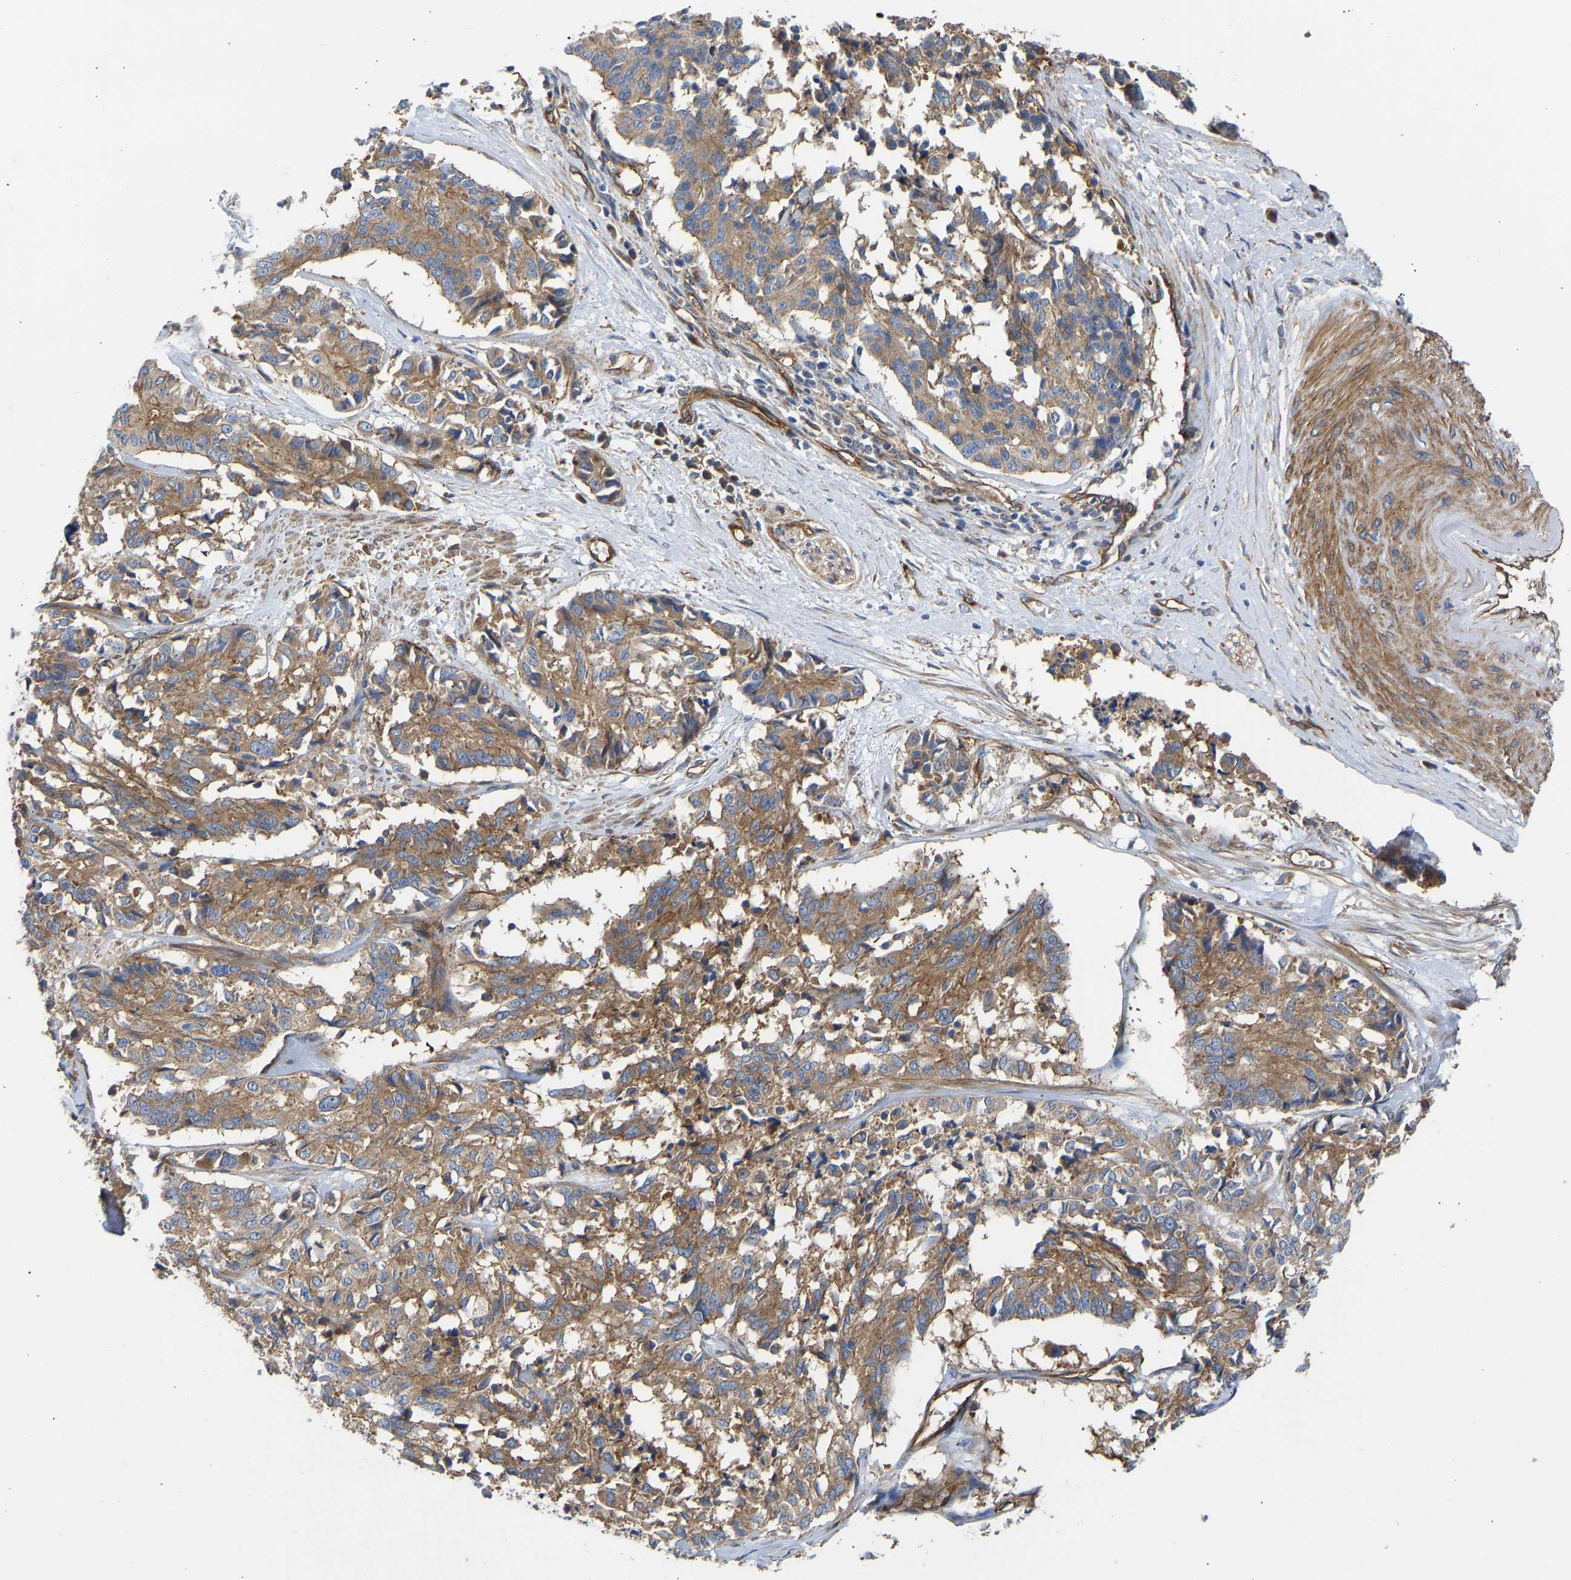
{"staining": {"intensity": "moderate", "quantity": ">75%", "location": "cytoplasmic/membranous"}, "tissue": "cervical cancer", "cell_type": "Tumor cells", "image_type": "cancer", "snomed": [{"axis": "morphology", "description": "Squamous cell carcinoma, NOS"}, {"axis": "topography", "description": "Cervix"}], "caption": "A medium amount of moderate cytoplasmic/membranous positivity is appreciated in approximately >75% of tumor cells in squamous cell carcinoma (cervical) tissue. Using DAB (3,3'-diaminobenzidine) (brown) and hematoxylin (blue) stains, captured at high magnification using brightfield microscopy.", "gene": "MYO1C", "patient": {"sex": "female", "age": 35}}